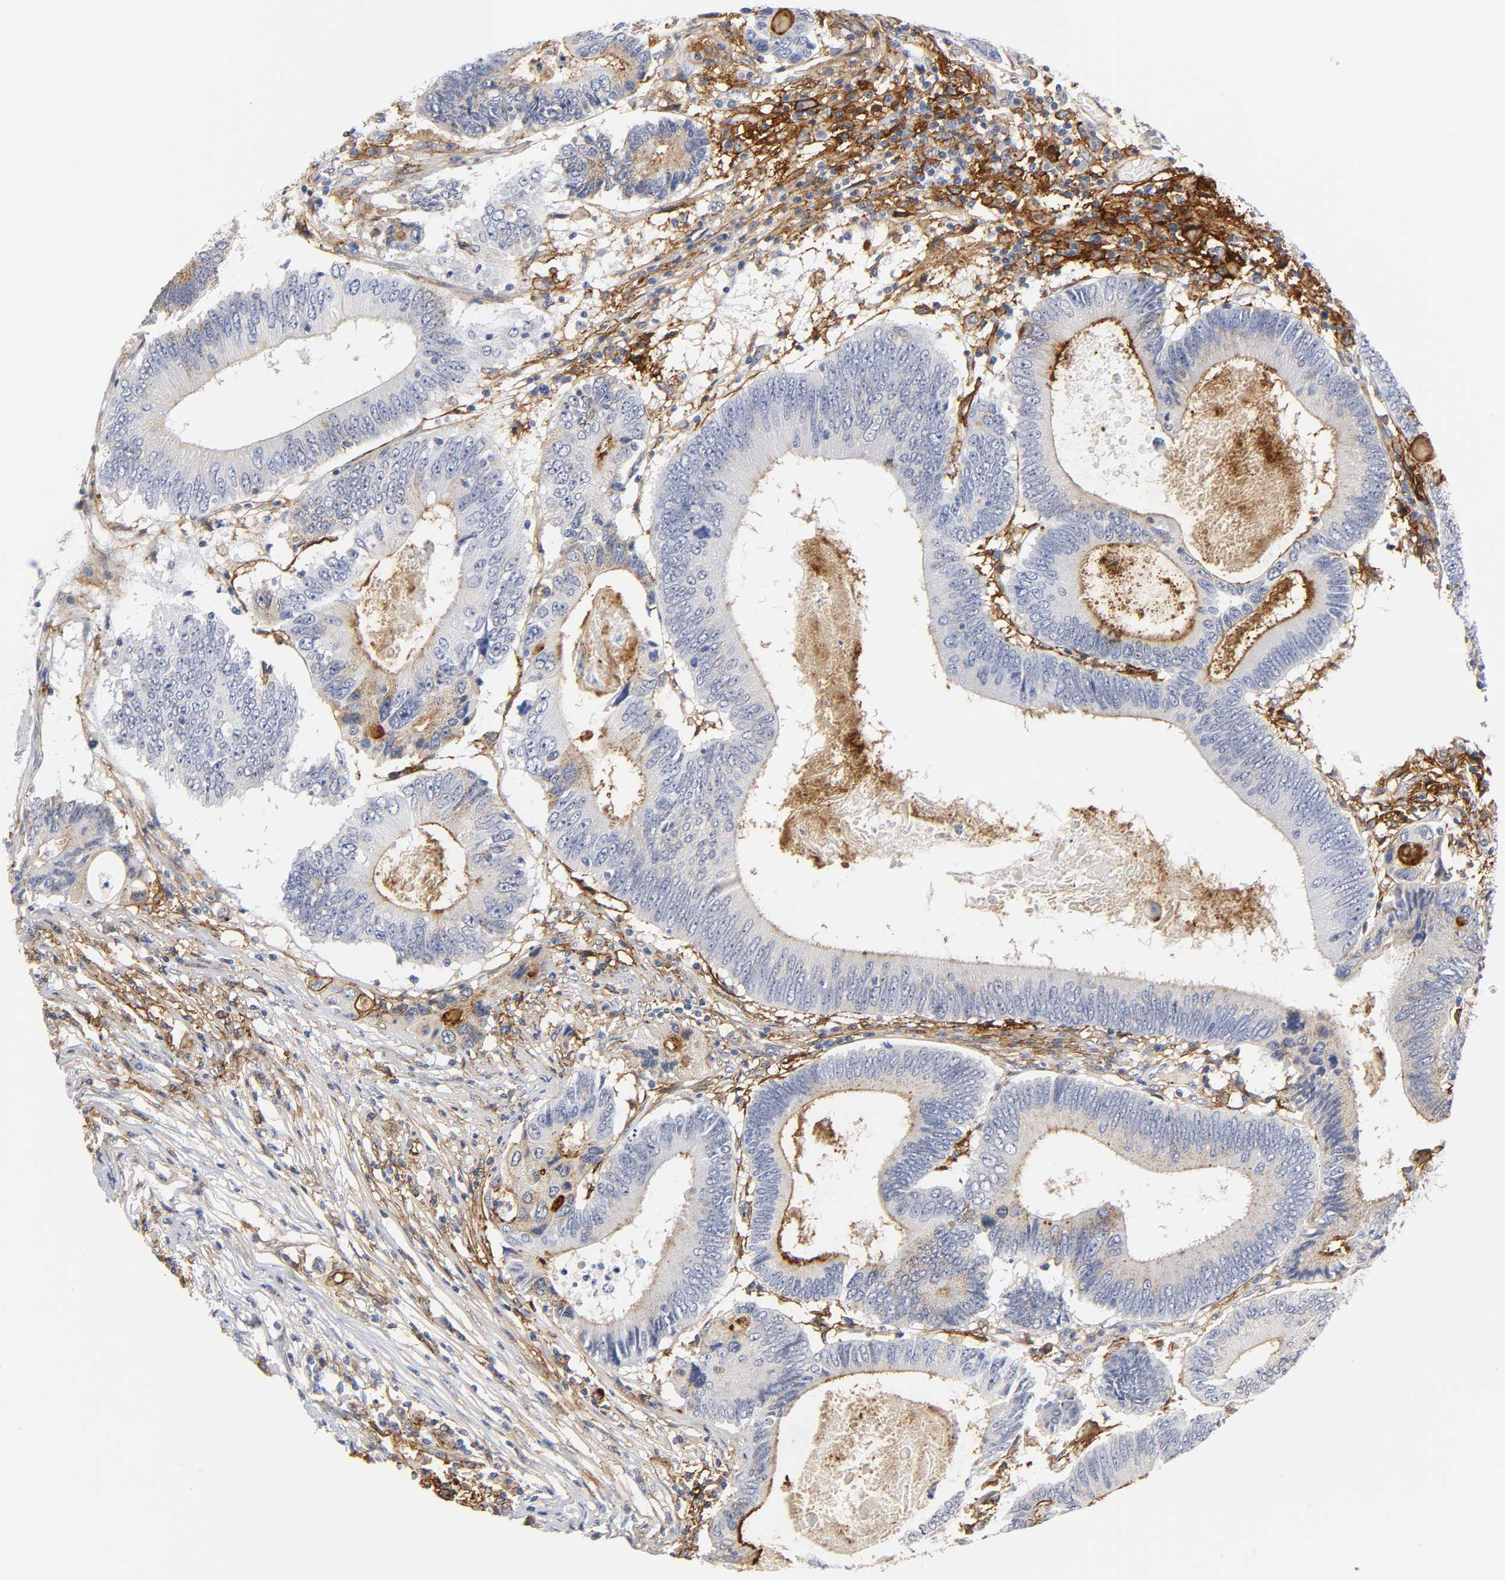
{"staining": {"intensity": "strong", "quantity": "<25%", "location": "cytoplasmic/membranous"}, "tissue": "colorectal cancer", "cell_type": "Tumor cells", "image_type": "cancer", "snomed": [{"axis": "morphology", "description": "Adenocarcinoma, NOS"}, {"axis": "topography", "description": "Colon"}], "caption": "A micrograph showing strong cytoplasmic/membranous expression in approximately <25% of tumor cells in colorectal cancer (adenocarcinoma), as visualized by brown immunohistochemical staining.", "gene": "ICAM1", "patient": {"sex": "female", "age": 78}}